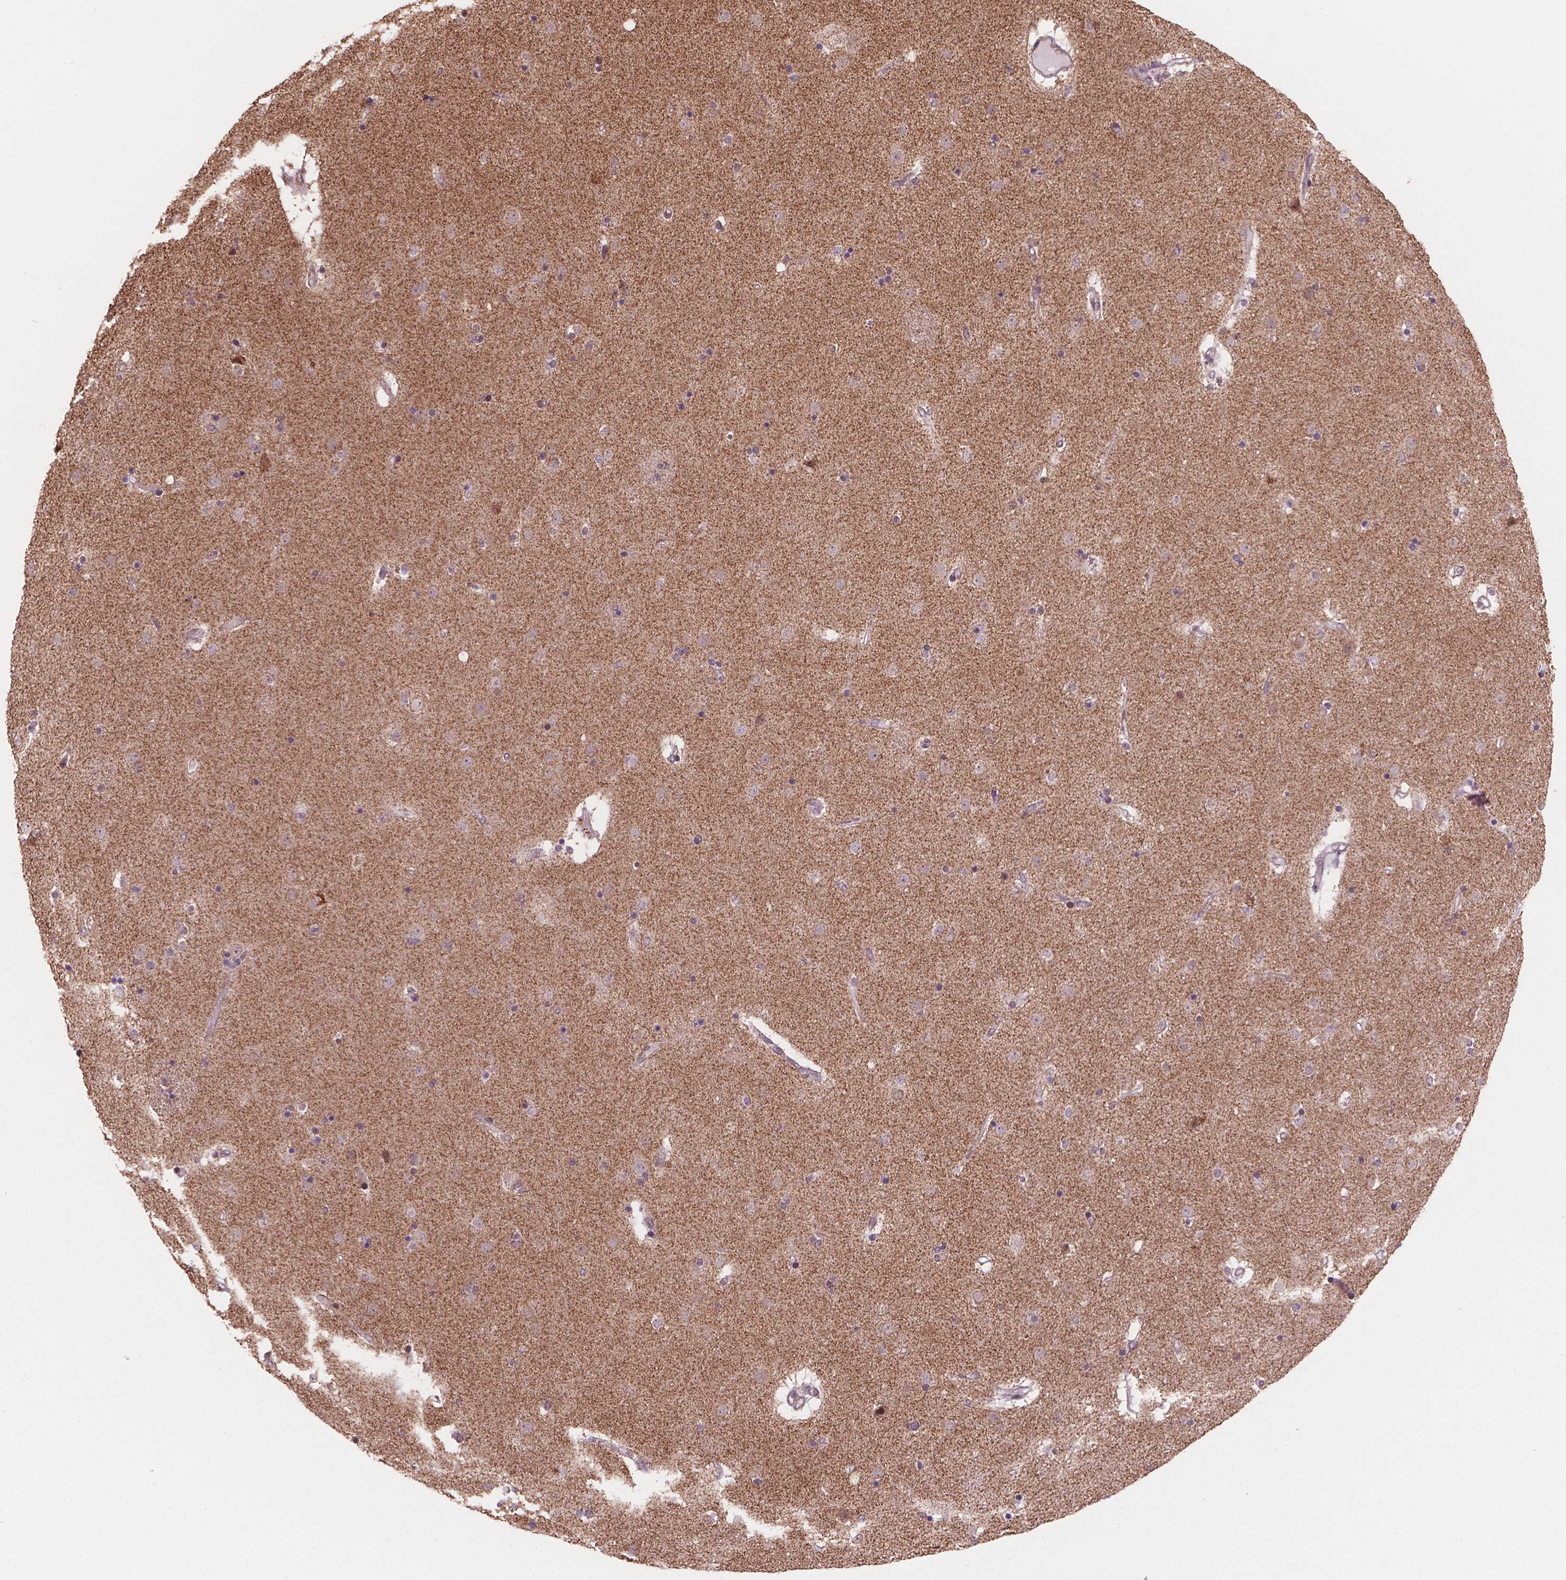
{"staining": {"intensity": "moderate", "quantity": ">75%", "location": "cytoplasmic/membranous"}, "tissue": "caudate", "cell_type": "Glial cells", "image_type": "normal", "snomed": [{"axis": "morphology", "description": "Normal tissue, NOS"}, {"axis": "topography", "description": "Lateral ventricle wall"}], "caption": "Protein staining by immunohistochemistry exhibits moderate cytoplasmic/membranous staining in approximately >75% of glial cells in benign caudate.", "gene": "NDUFA10", "patient": {"sex": "female", "age": 71}}